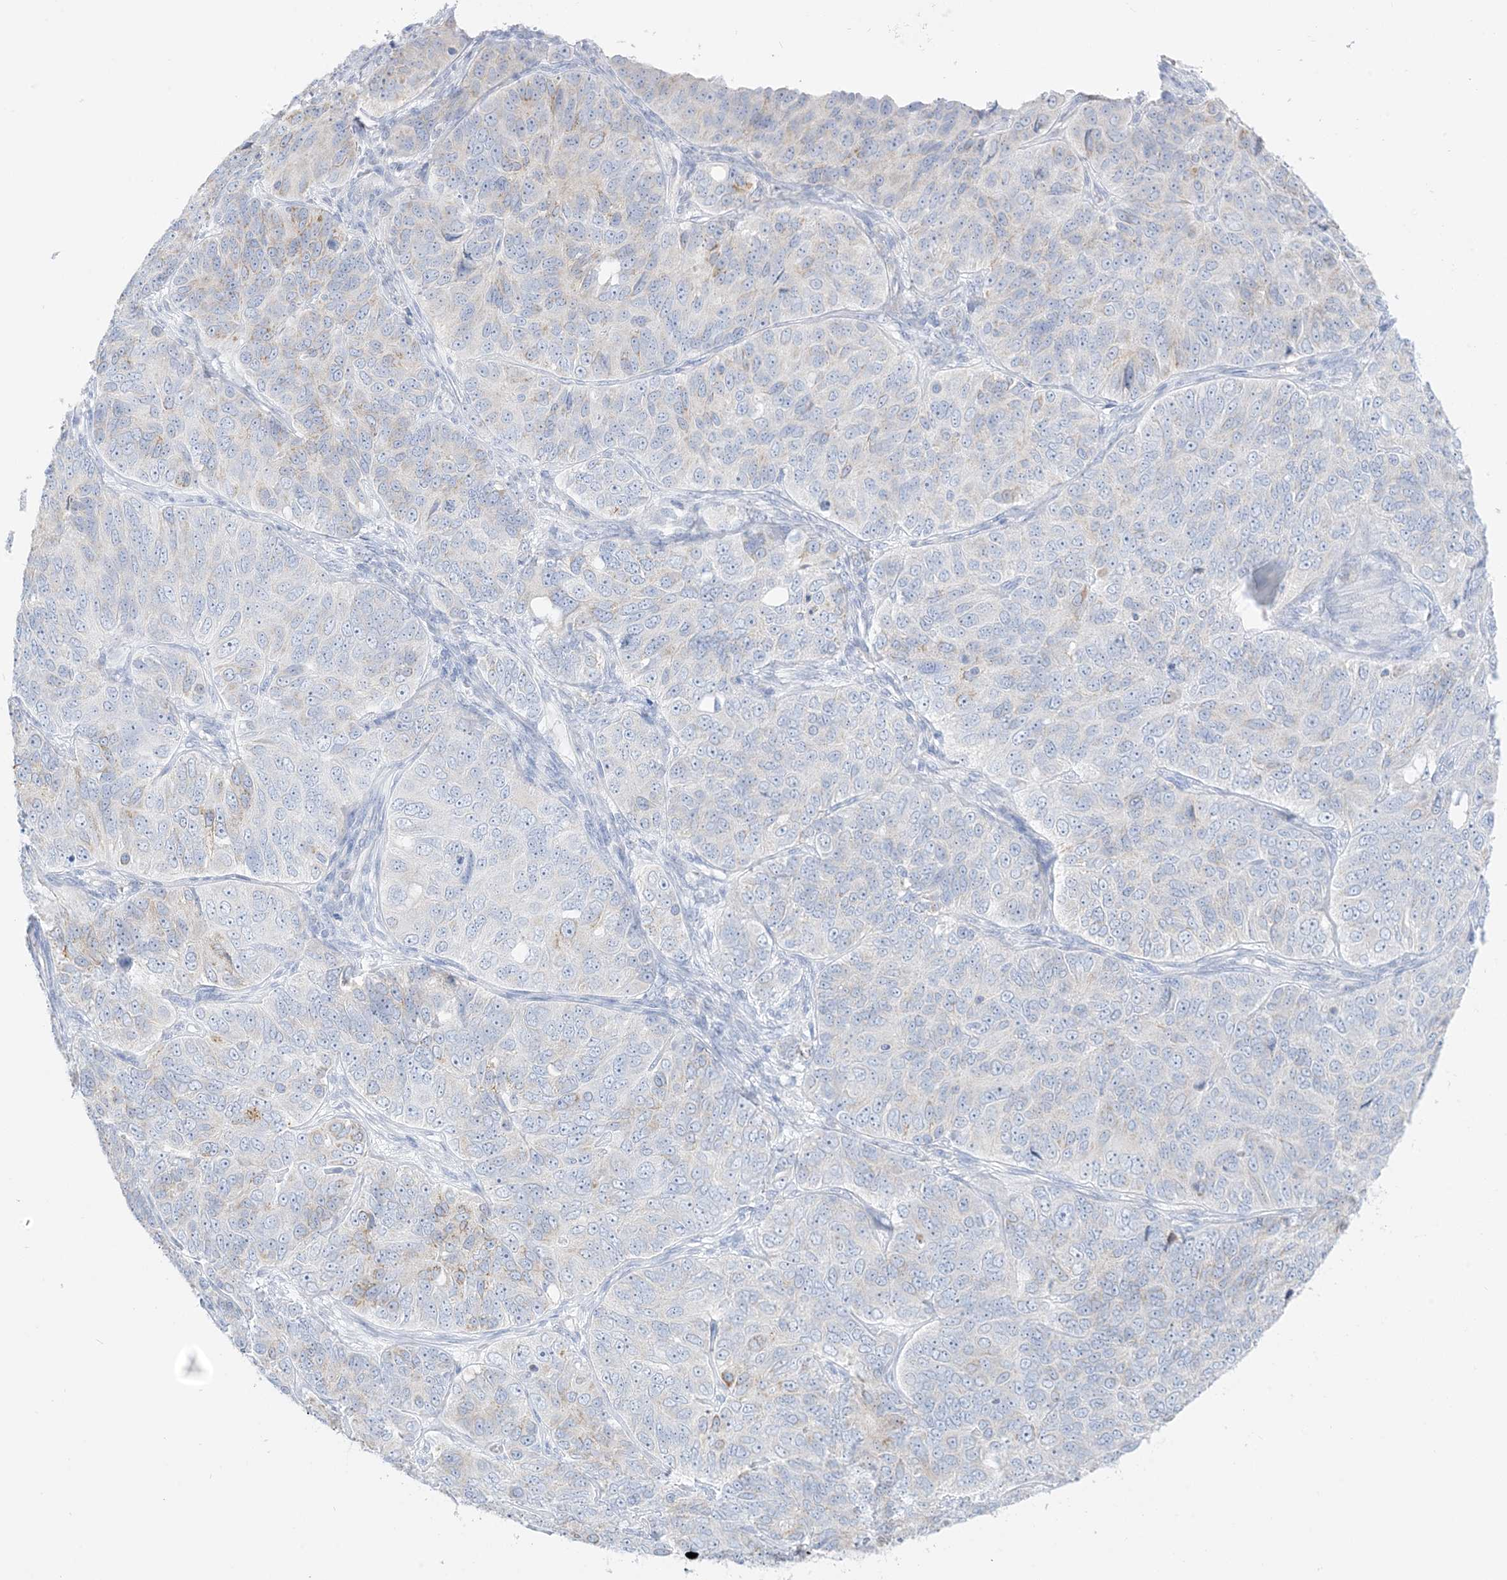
{"staining": {"intensity": "negative", "quantity": "none", "location": "none"}, "tissue": "ovarian cancer", "cell_type": "Tumor cells", "image_type": "cancer", "snomed": [{"axis": "morphology", "description": "Carcinoma, endometroid"}, {"axis": "topography", "description": "Ovary"}], "caption": "Tumor cells are negative for protein expression in human endometroid carcinoma (ovarian). (Immunohistochemistry, brightfield microscopy, high magnification).", "gene": "SLC26A3", "patient": {"sex": "female", "age": 51}}